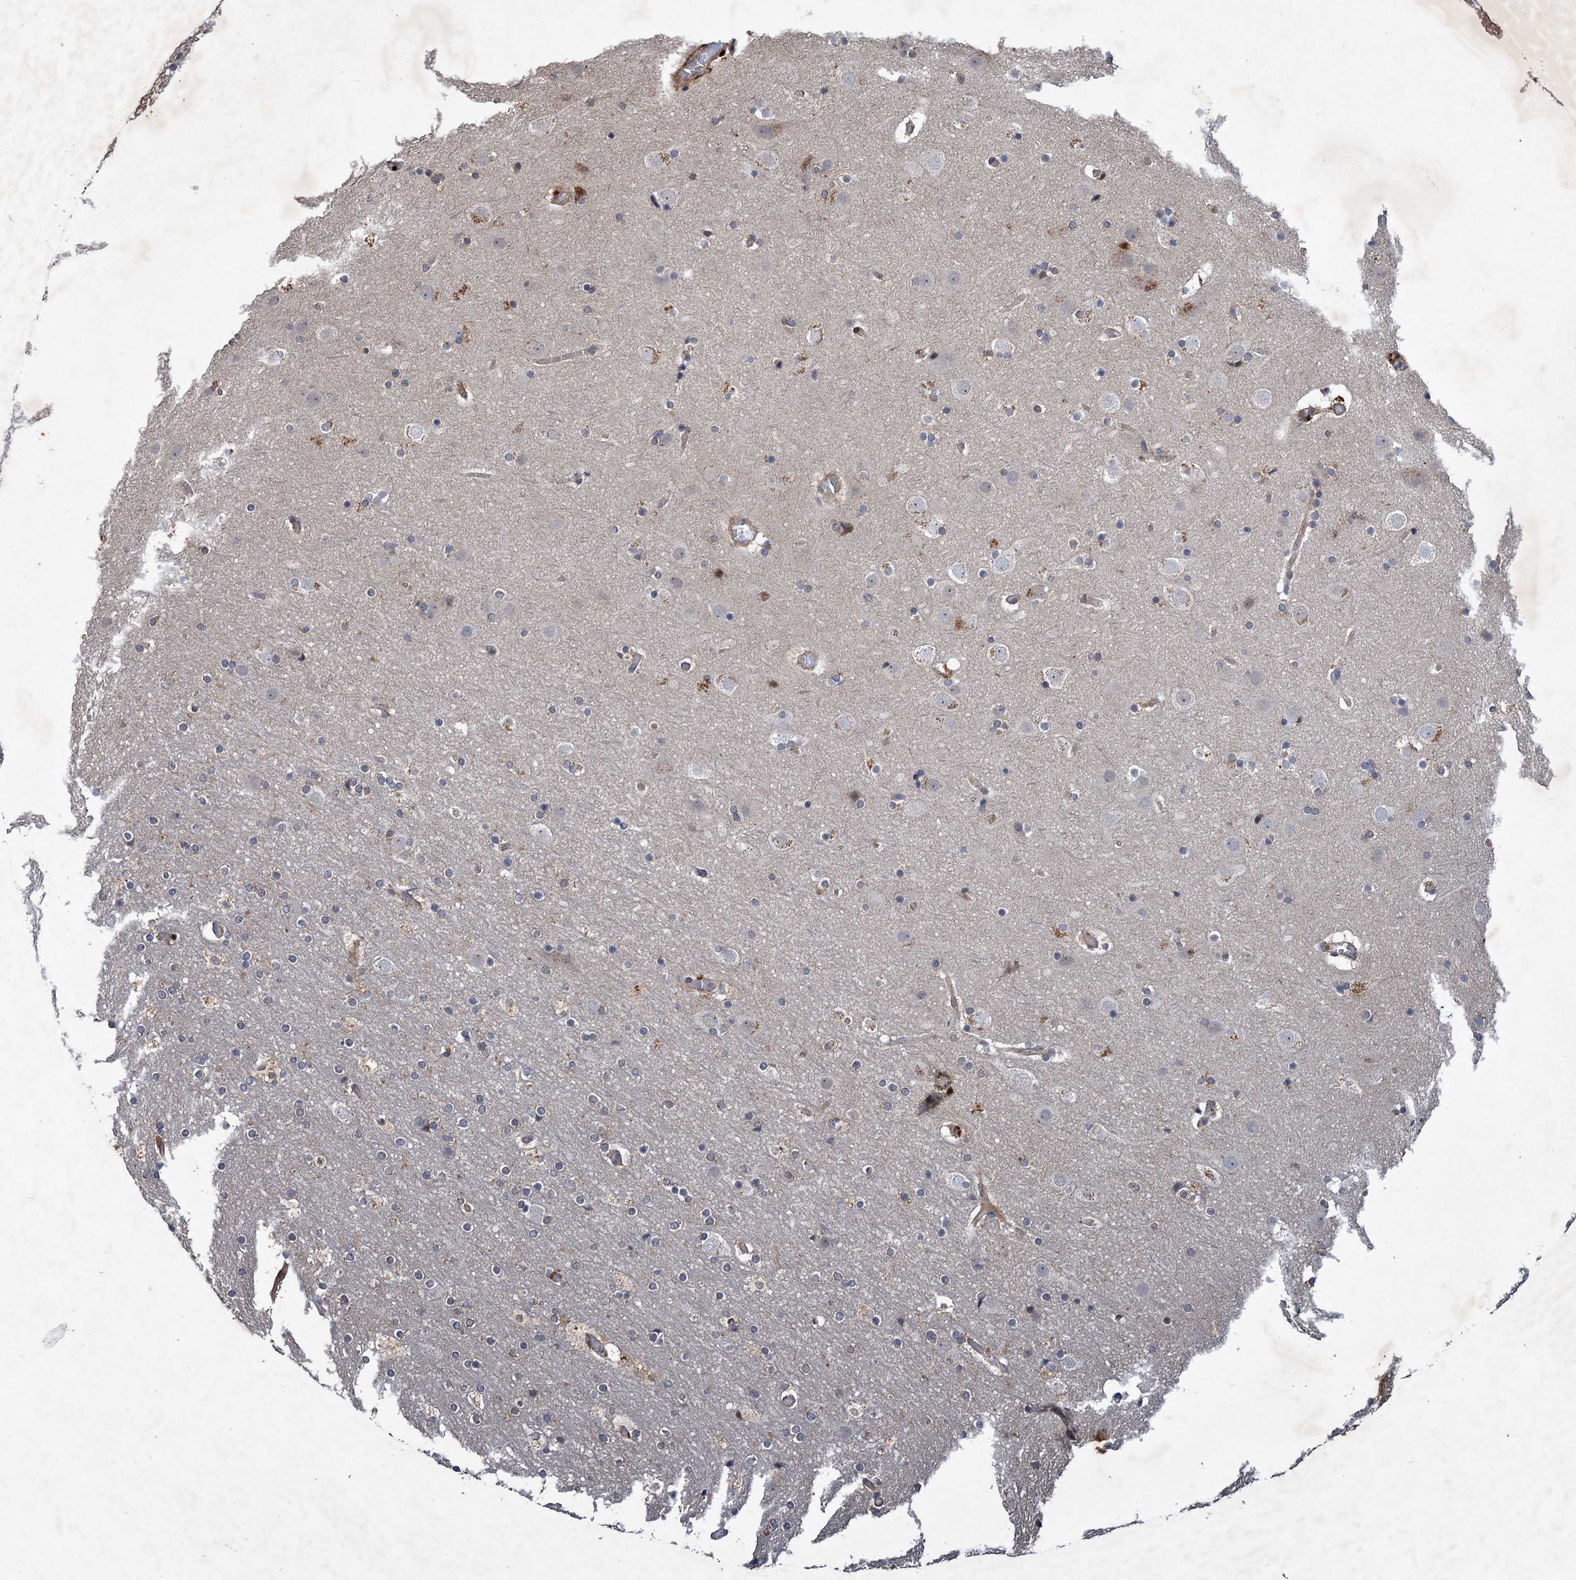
{"staining": {"intensity": "weak", "quantity": "25%-75%", "location": "cytoplasmic/membranous"}, "tissue": "cerebral cortex", "cell_type": "Endothelial cells", "image_type": "normal", "snomed": [{"axis": "morphology", "description": "Normal tissue, NOS"}, {"axis": "topography", "description": "Cerebral cortex"}], "caption": "Immunohistochemical staining of benign human cerebral cortex reveals weak cytoplasmic/membranous protein positivity in approximately 25%-75% of endothelial cells.", "gene": "NUDT22", "patient": {"sex": "male", "age": 57}}